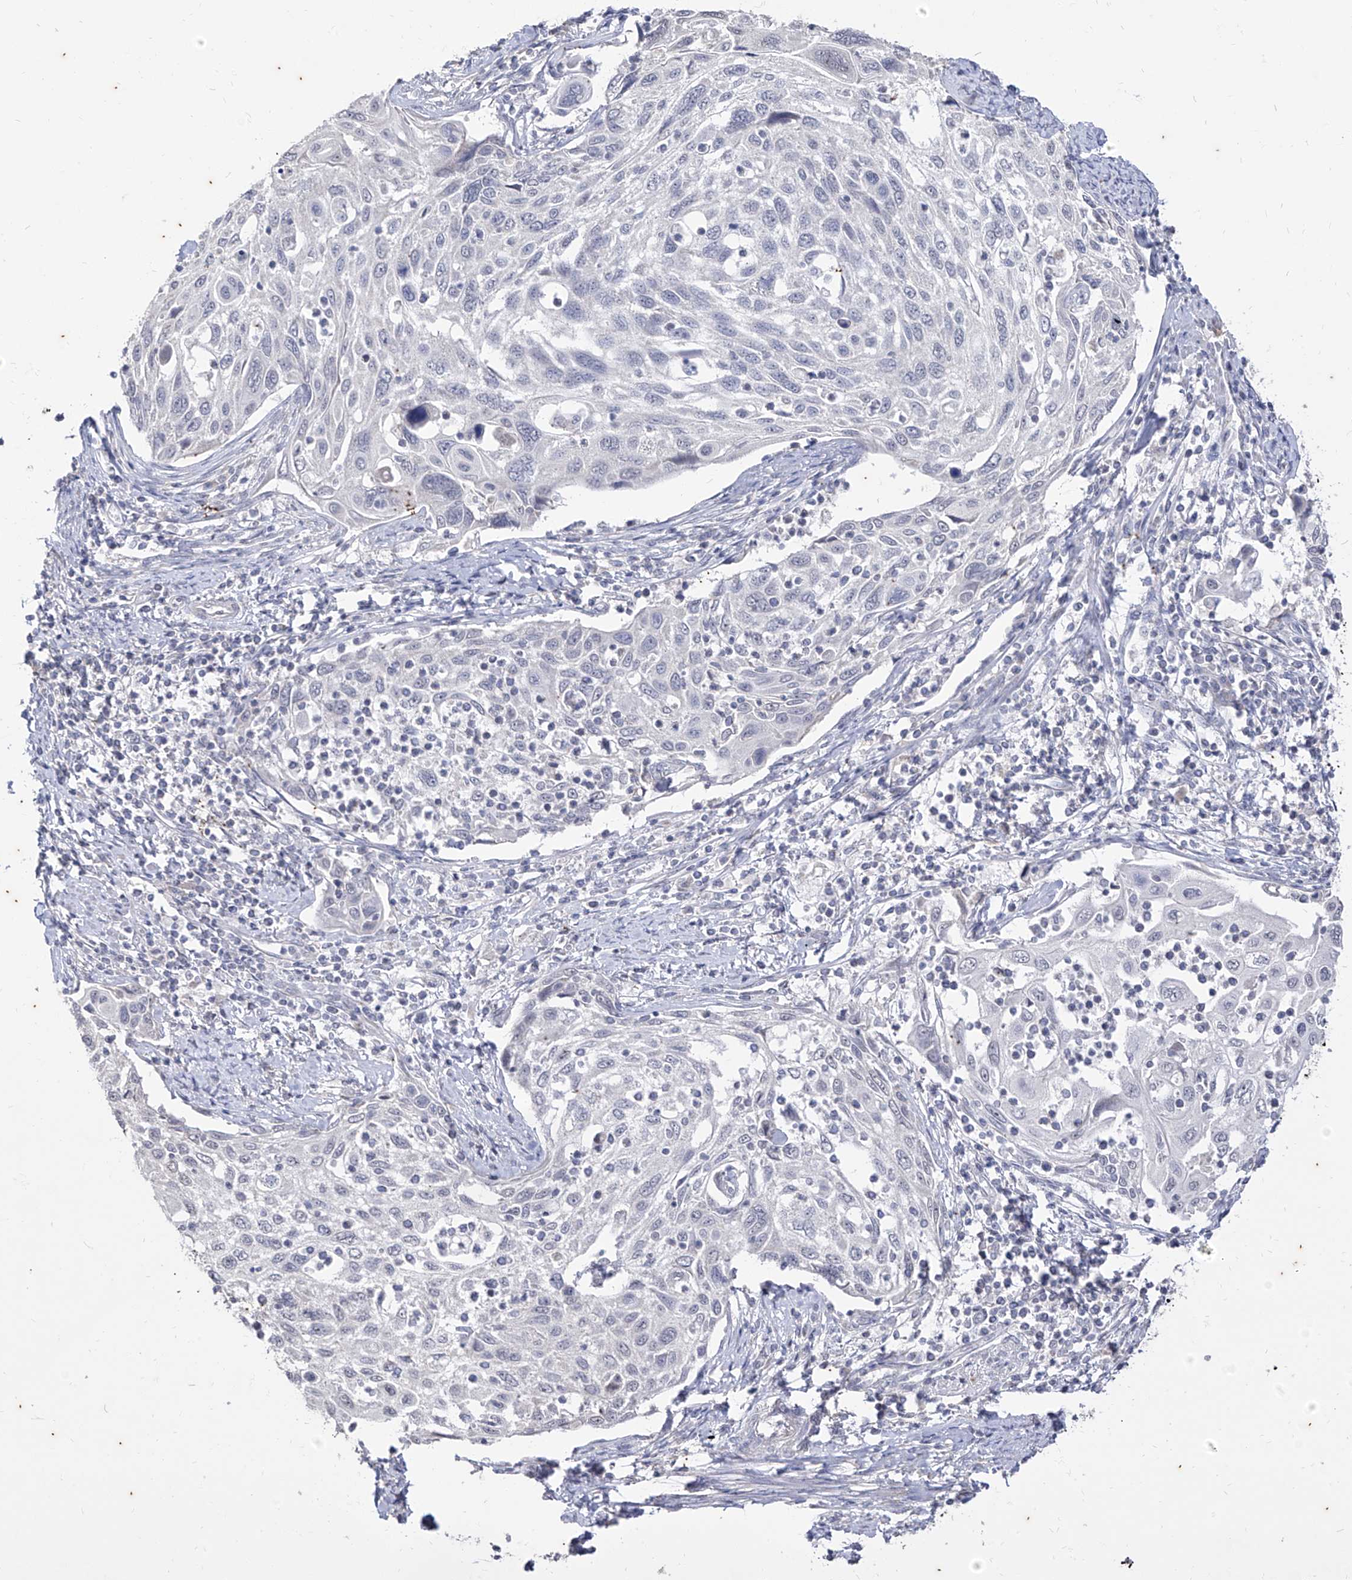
{"staining": {"intensity": "negative", "quantity": "none", "location": "none"}, "tissue": "cervical cancer", "cell_type": "Tumor cells", "image_type": "cancer", "snomed": [{"axis": "morphology", "description": "Squamous cell carcinoma, NOS"}, {"axis": "topography", "description": "Cervix"}], "caption": "Immunohistochemical staining of cervical cancer exhibits no significant positivity in tumor cells.", "gene": "PHF20L1", "patient": {"sex": "female", "age": 70}}